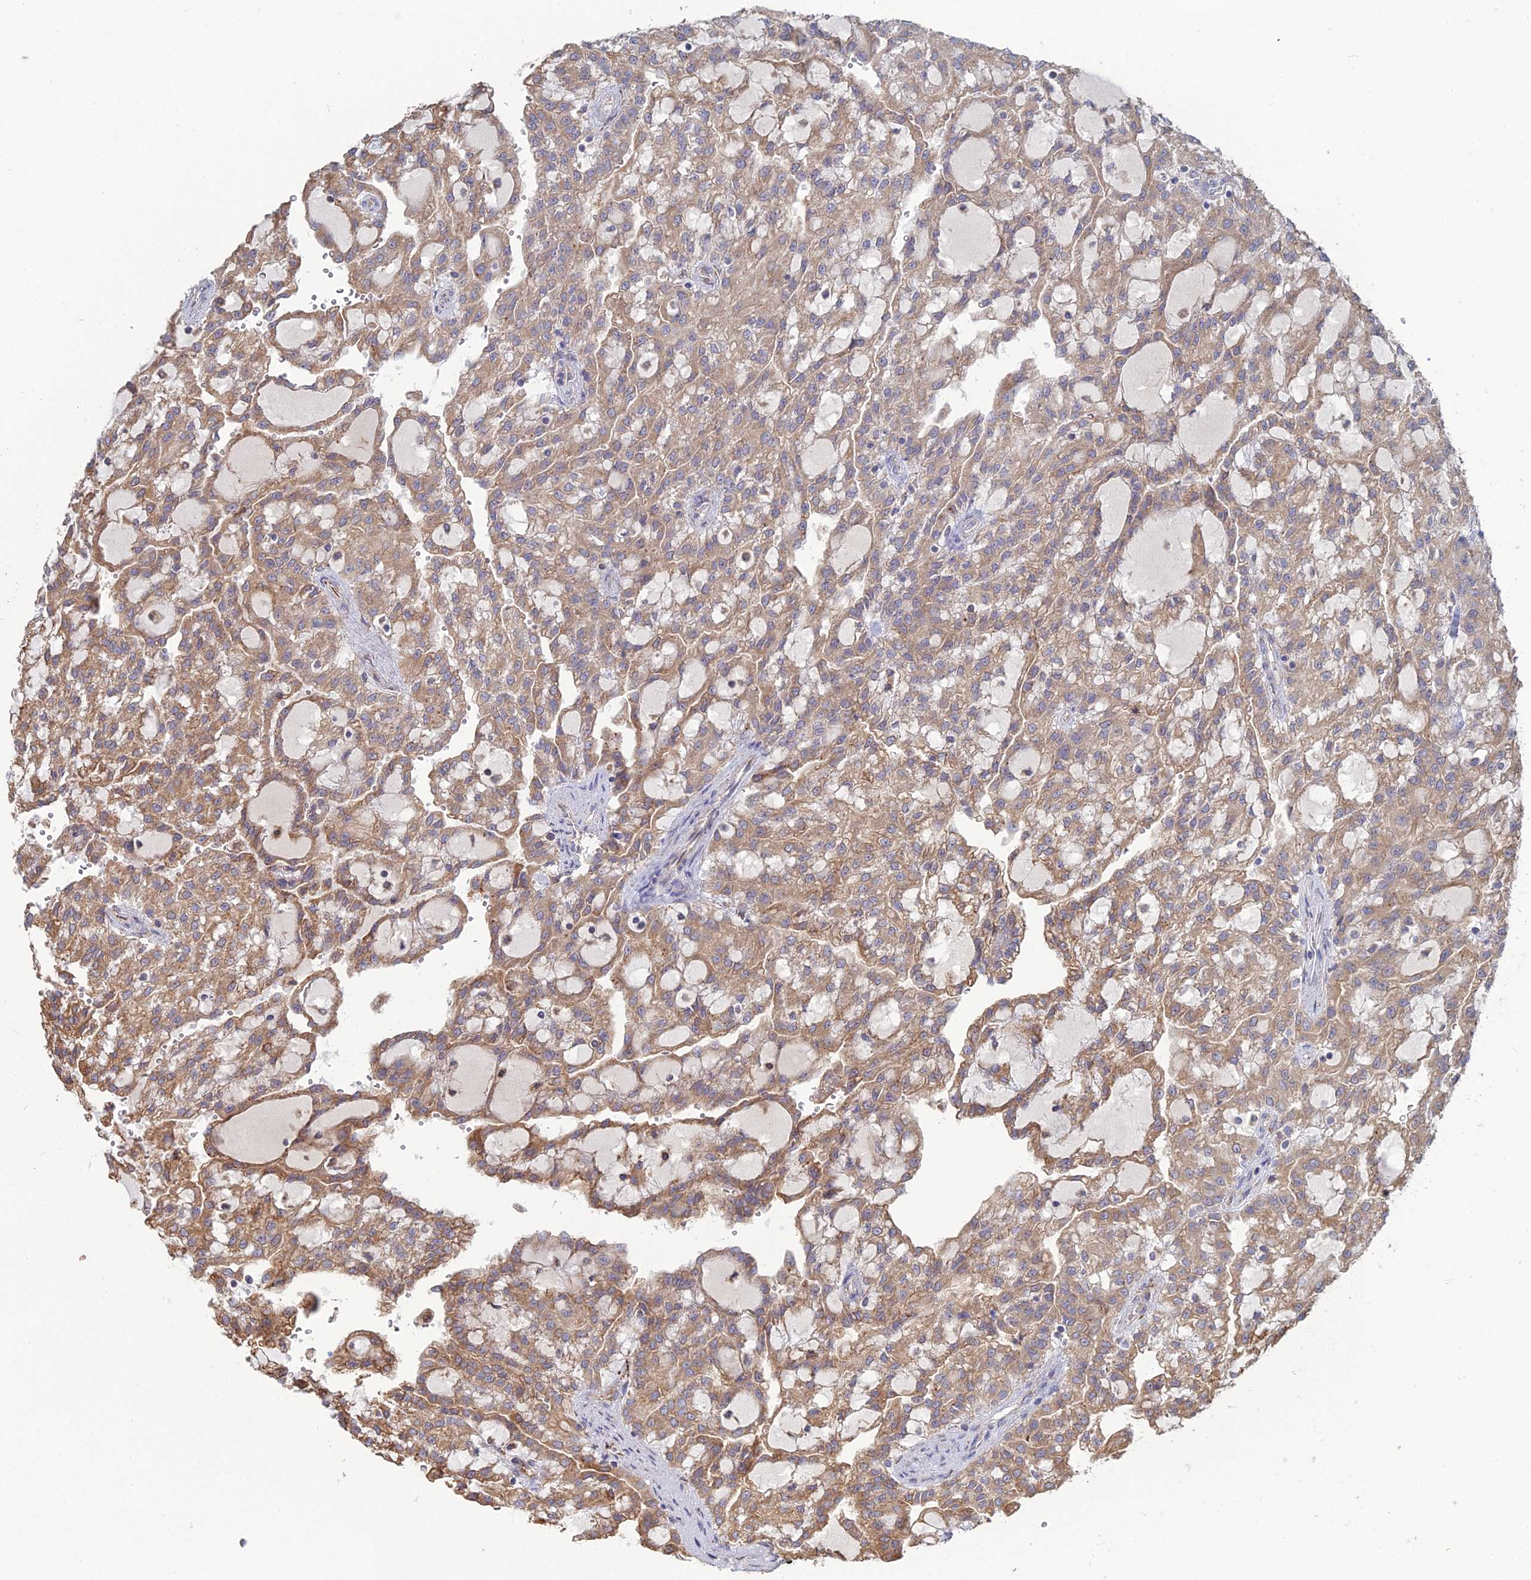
{"staining": {"intensity": "moderate", "quantity": ">75%", "location": "cytoplasmic/membranous"}, "tissue": "renal cancer", "cell_type": "Tumor cells", "image_type": "cancer", "snomed": [{"axis": "morphology", "description": "Adenocarcinoma, NOS"}, {"axis": "topography", "description": "Kidney"}], "caption": "Immunohistochemistry (IHC) image of neoplastic tissue: renal cancer stained using immunohistochemistry shows medium levels of moderate protein expression localized specifically in the cytoplasmic/membranous of tumor cells, appearing as a cytoplasmic/membranous brown color.", "gene": "TRAPPC6A", "patient": {"sex": "male", "age": 63}}